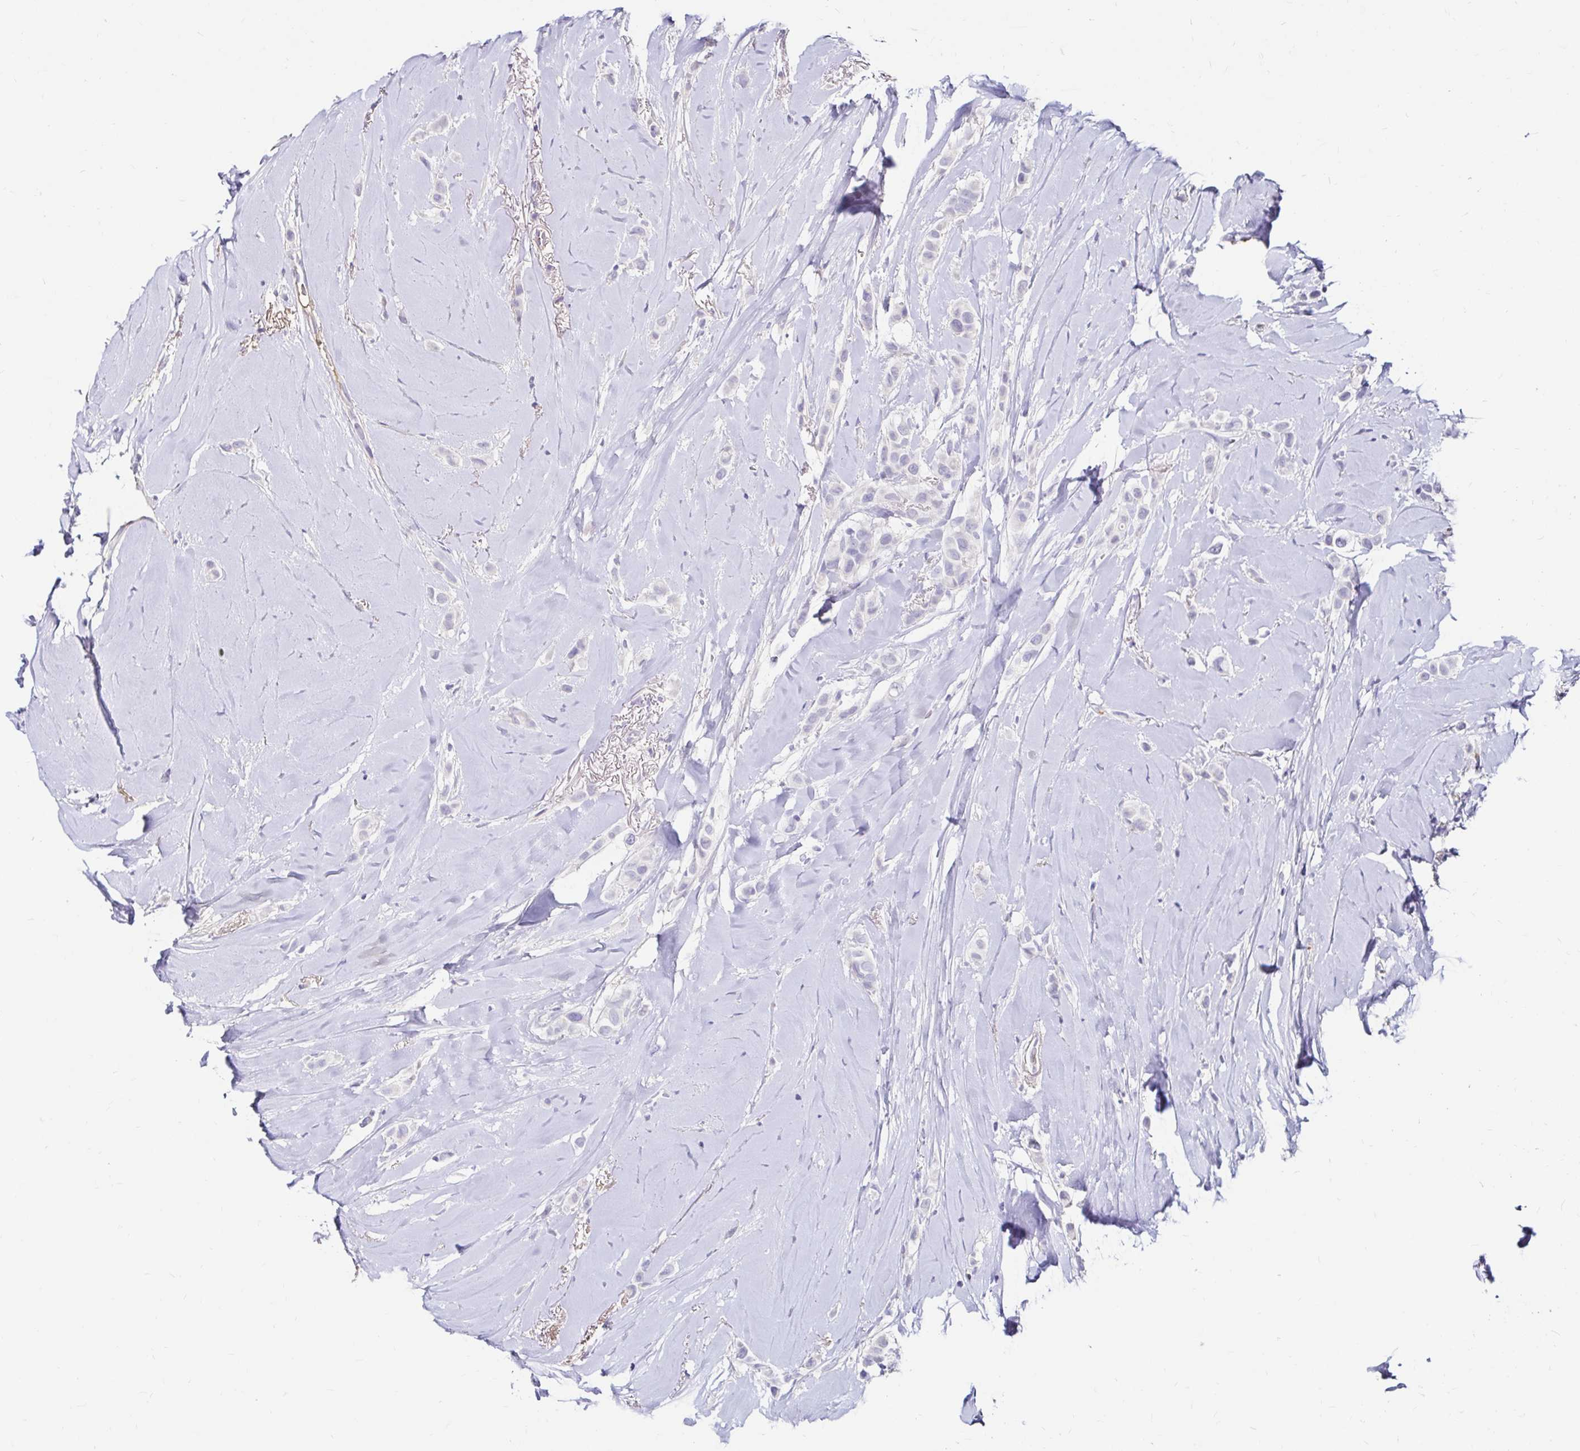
{"staining": {"intensity": "negative", "quantity": "none", "location": "none"}, "tissue": "breast cancer", "cell_type": "Tumor cells", "image_type": "cancer", "snomed": [{"axis": "morphology", "description": "Lobular carcinoma"}, {"axis": "topography", "description": "Breast"}], "caption": "This is an IHC image of lobular carcinoma (breast). There is no positivity in tumor cells.", "gene": "SCG3", "patient": {"sex": "female", "age": 66}}